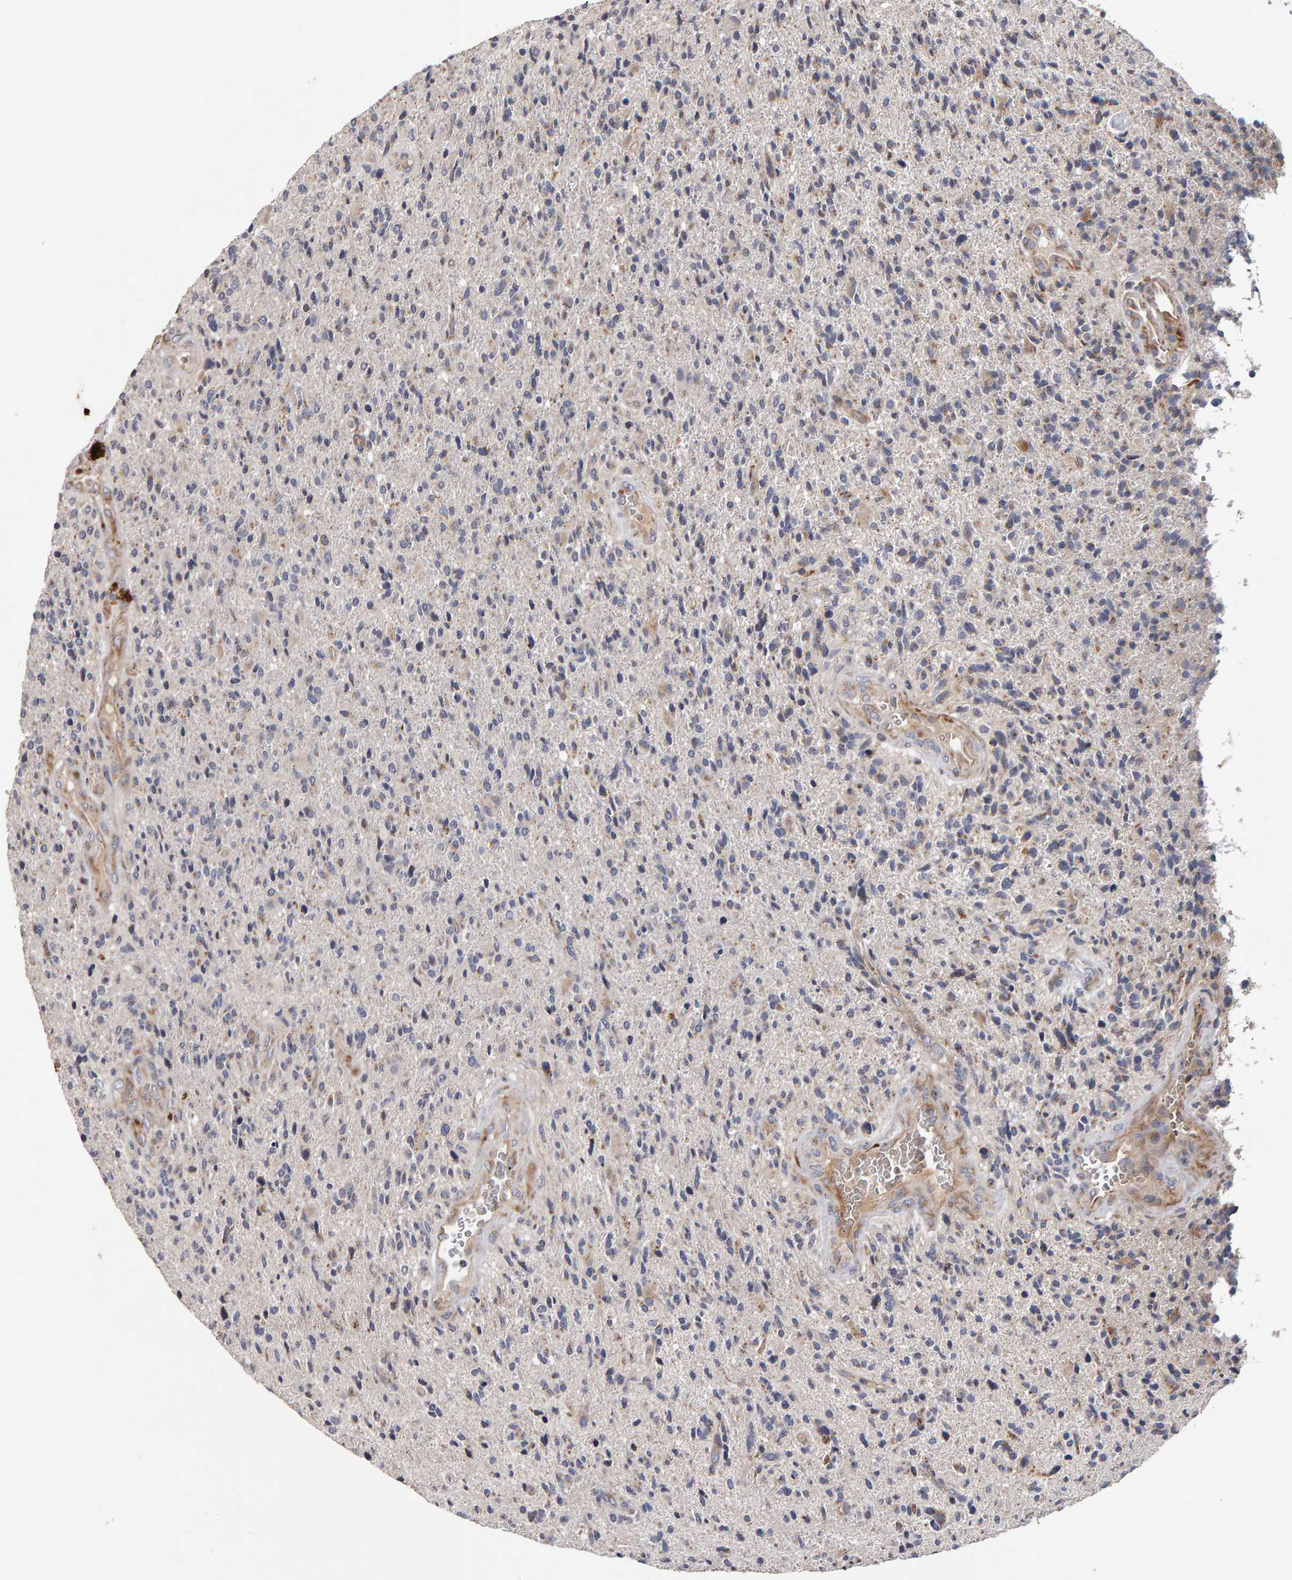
{"staining": {"intensity": "moderate", "quantity": "25%-75%", "location": "cytoplasmic/membranous"}, "tissue": "glioma", "cell_type": "Tumor cells", "image_type": "cancer", "snomed": [{"axis": "morphology", "description": "Glioma, malignant, High grade"}, {"axis": "topography", "description": "Brain"}], "caption": "Protein analysis of high-grade glioma (malignant) tissue shows moderate cytoplasmic/membranous expression in about 25%-75% of tumor cells.", "gene": "CANT1", "patient": {"sex": "male", "age": 72}}